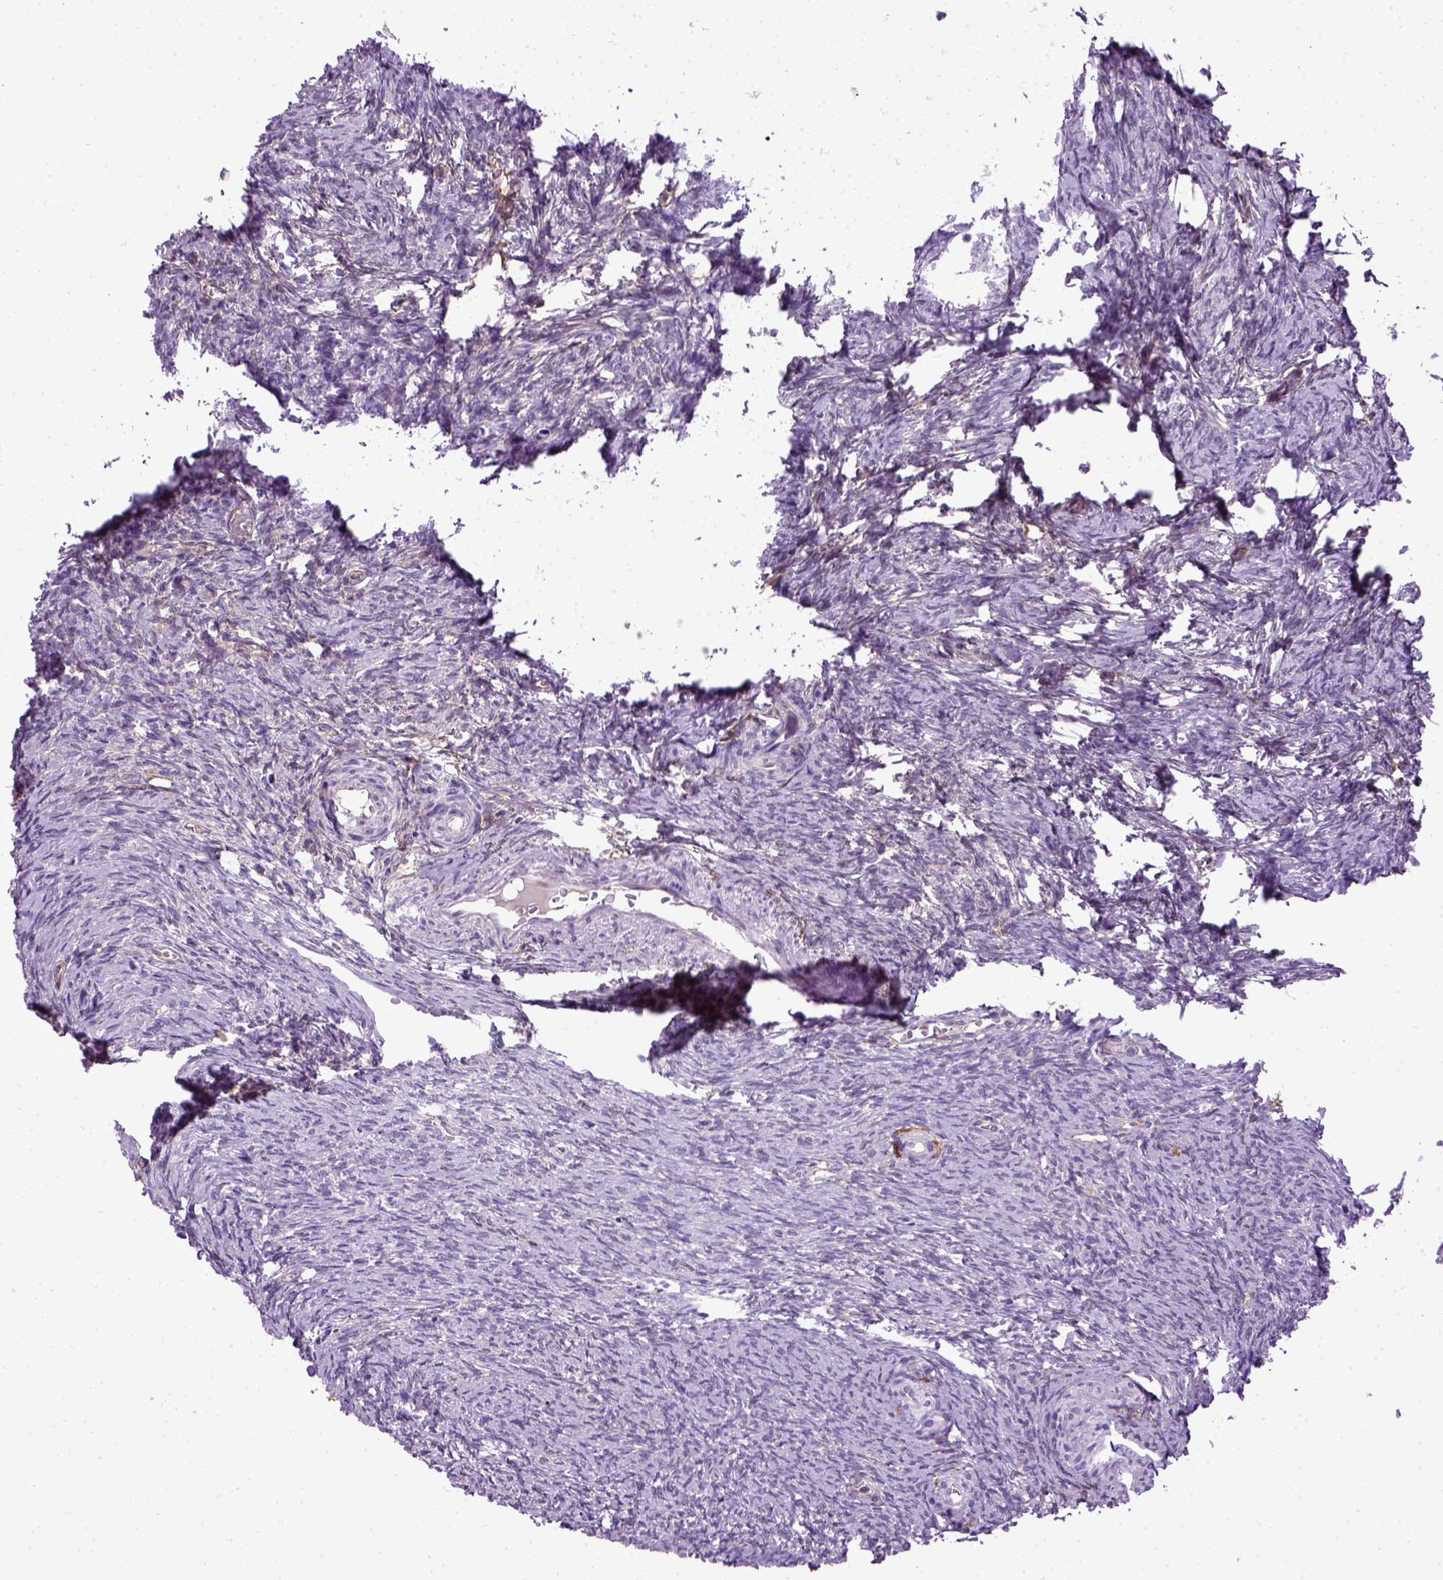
{"staining": {"intensity": "weak", "quantity": ">75%", "location": "cytoplasmic/membranous"}, "tissue": "ovary", "cell_type": "Follicle cells", "image_type": "normal", "snomed": [{"axis": "morphology", "description": "Normal tissue, NOS"}, {"axis": "topography", "description": "Ovary"}], "caption": "DAB immunohistochemical staining of benign ovary displays weak cytoplasmic/membranous protein expression in approximately >75% of follicle cells. Nuclei are stained in blue.", "gene": "ENG", "patient": {"sex": "female", "age": 39}}